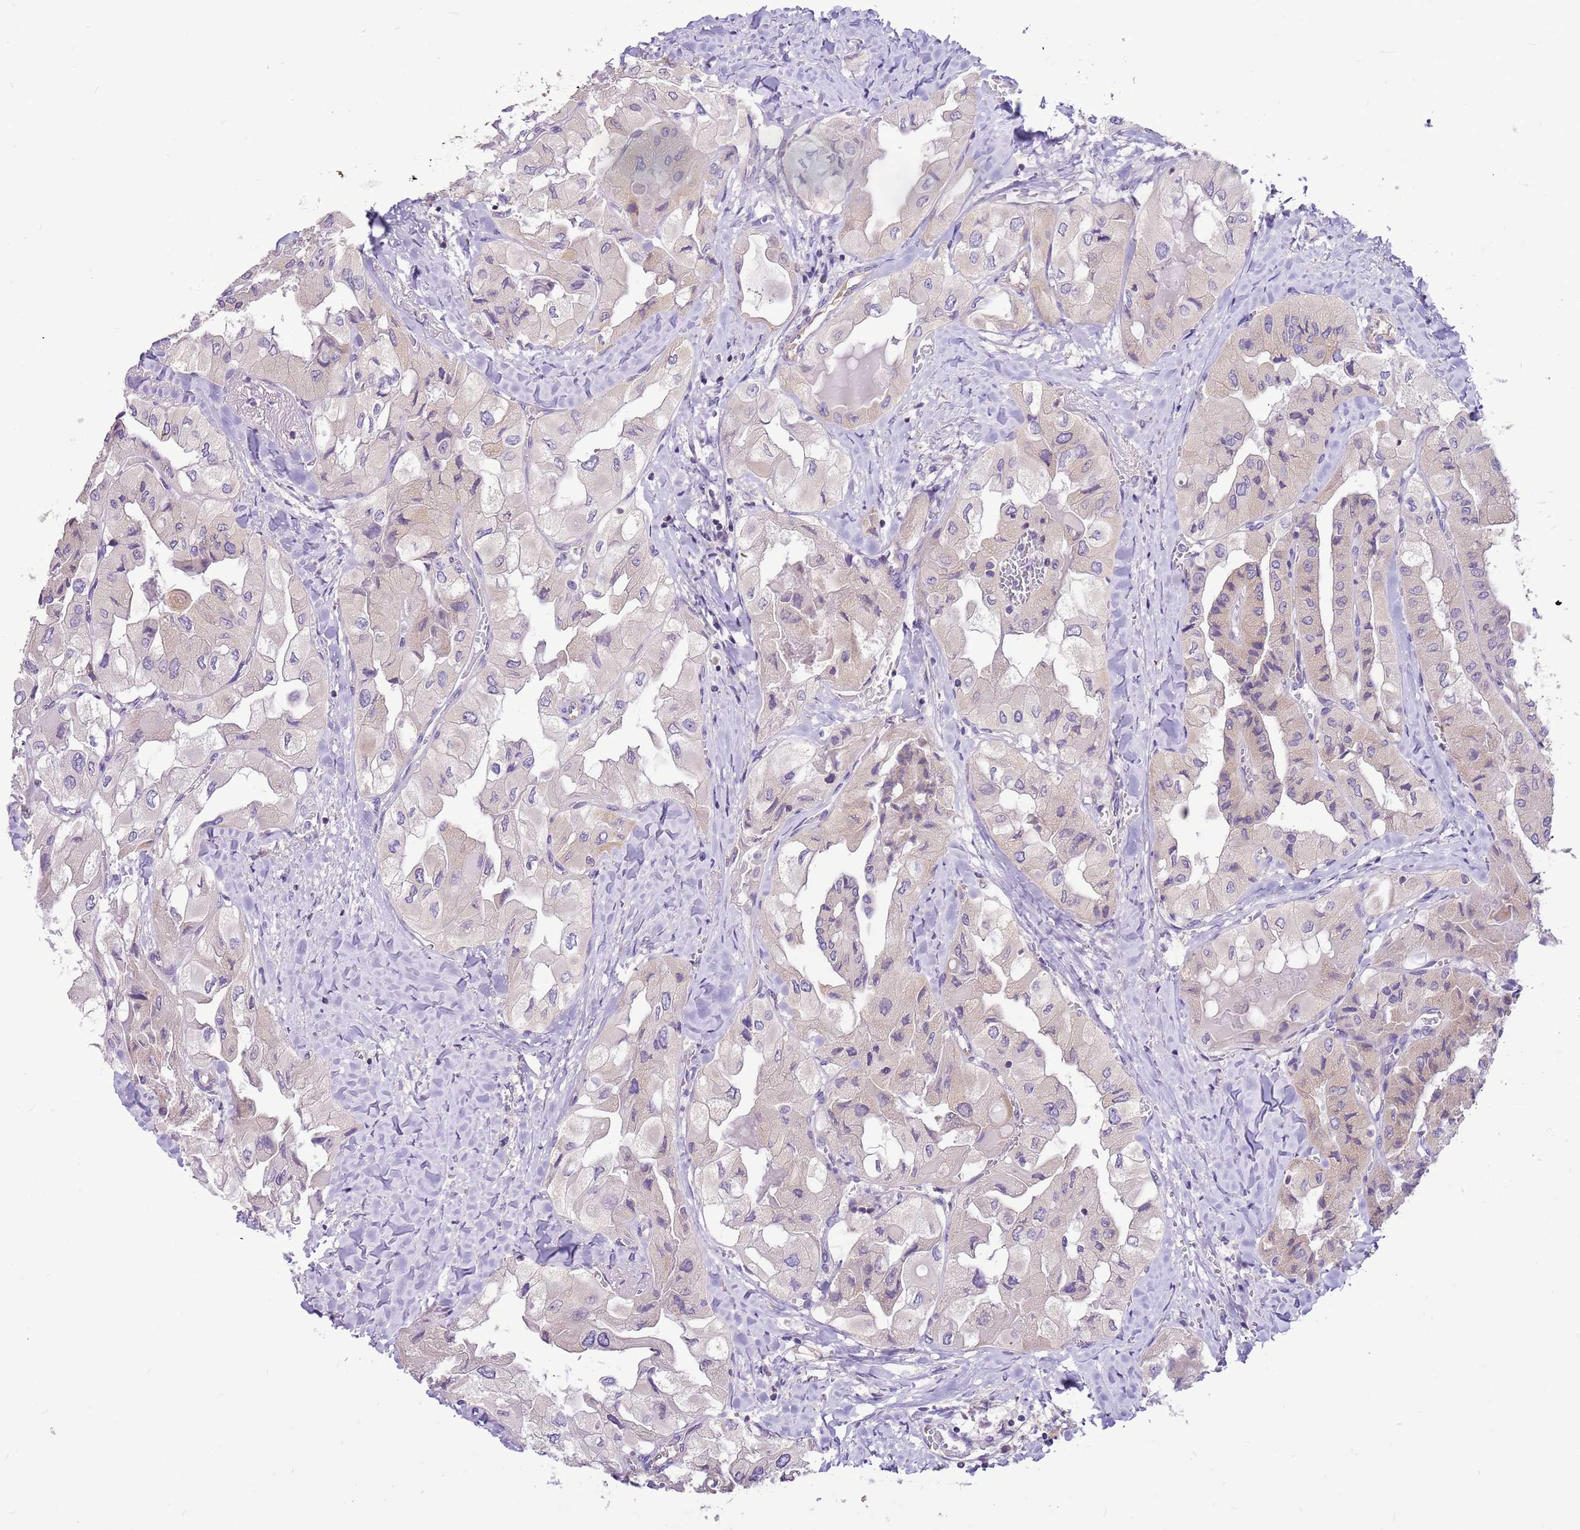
{"staining": {"intensity": "weak", "quantity": "<25%", "location": "cytoplasmic/membranous"}, "tissue": "thyroid cancer", "cell_type": "Tumor cells", "image_type": "cancer", "snomed": [{"axis": "morphology", "description": "Normal tissue, NOS"}, {"axis": "morphology", "description": "Papillary adenocarcinoma, NOS"}, {"axis": "topography", "description": "Thyroid gland"}], "caption": "Tumor cells show no significant protein positivity in papillary adenocarcinoma (thyroid).", "gene": "GLCE", "patient": {"sex": "female", "age": 59}}